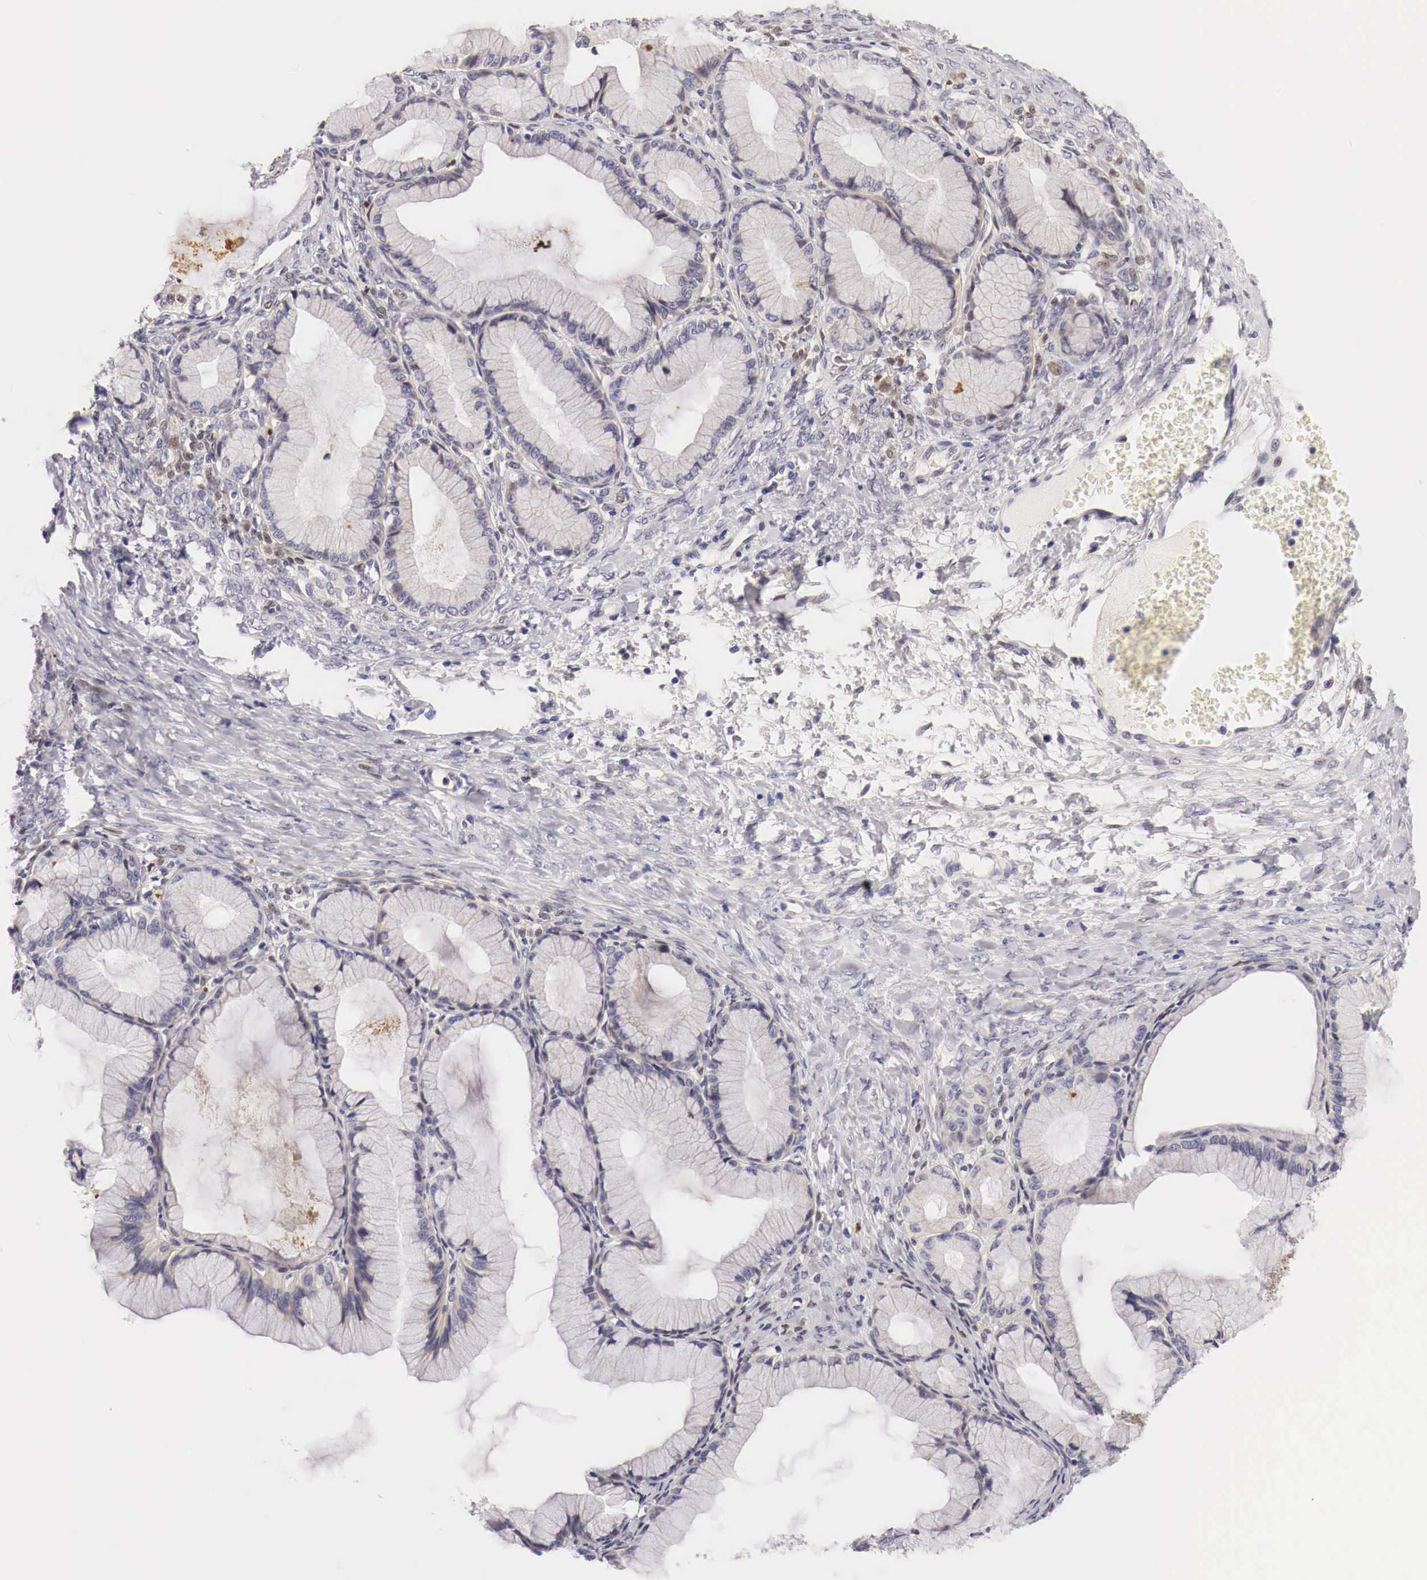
{"staining": {"intensity": "negative", "quantity": "none", "location": "none"}, "tissue": "ovarian cancer", "cell_type": "Tumor cells", "image_type": "cancer", "snomed": [{"axis": "morphology", "description": "Cystadenocarcinoma, mucinous, NOS"}, {"axis": "topography", "description": "Ovary"}], "caption": "IHC micrograph of ovarian cancer stained for a protein (brown), which reveals no positivity in tumor cells. (DAB (3,3'-diaminobenzidine) IHC visualized using brightfield microscopy, high magnification).", "gene": "CASP3", "patient": {"sex": "female", "age": 41}}